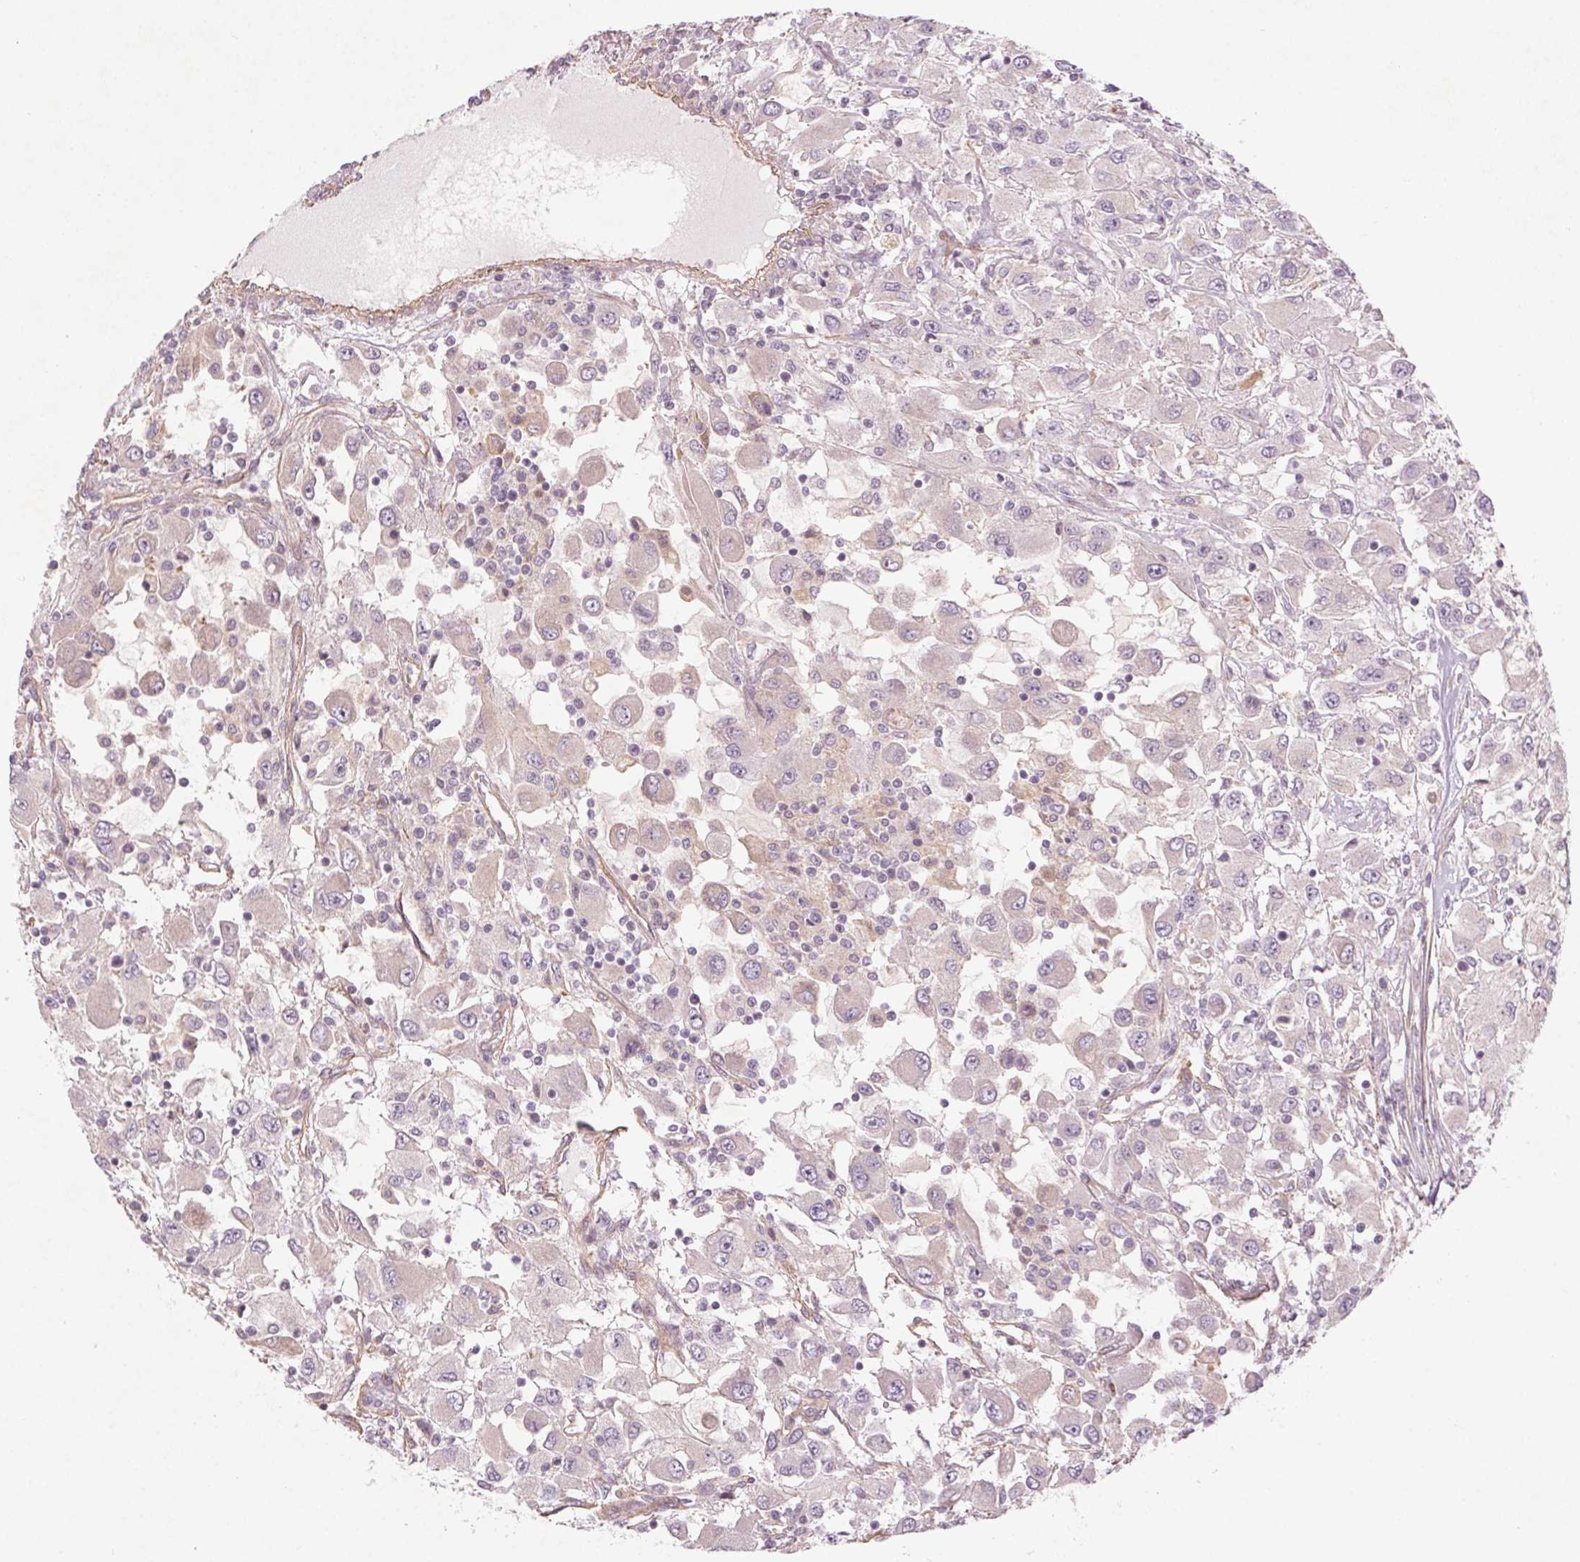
{"staining": {"intensity": "negative", "quantity": "none", "location": "none"}, "tissue": "renal cancer", "cell_type": "Tumor cells", "image_type": "cancer", "snomed": [{"axis": "morphology", "description": "Adenocarcinoma, NOS"}, {"axis": "topography", "description": "Kidney"}], "caption": "Renal cancer (adenocarcinoma) stained for a protein using immunohistochemistry (IHC) displays no expression tumor cells.", "gene": "CCSER1", "patient": {"sex": "female", "age": 67}}